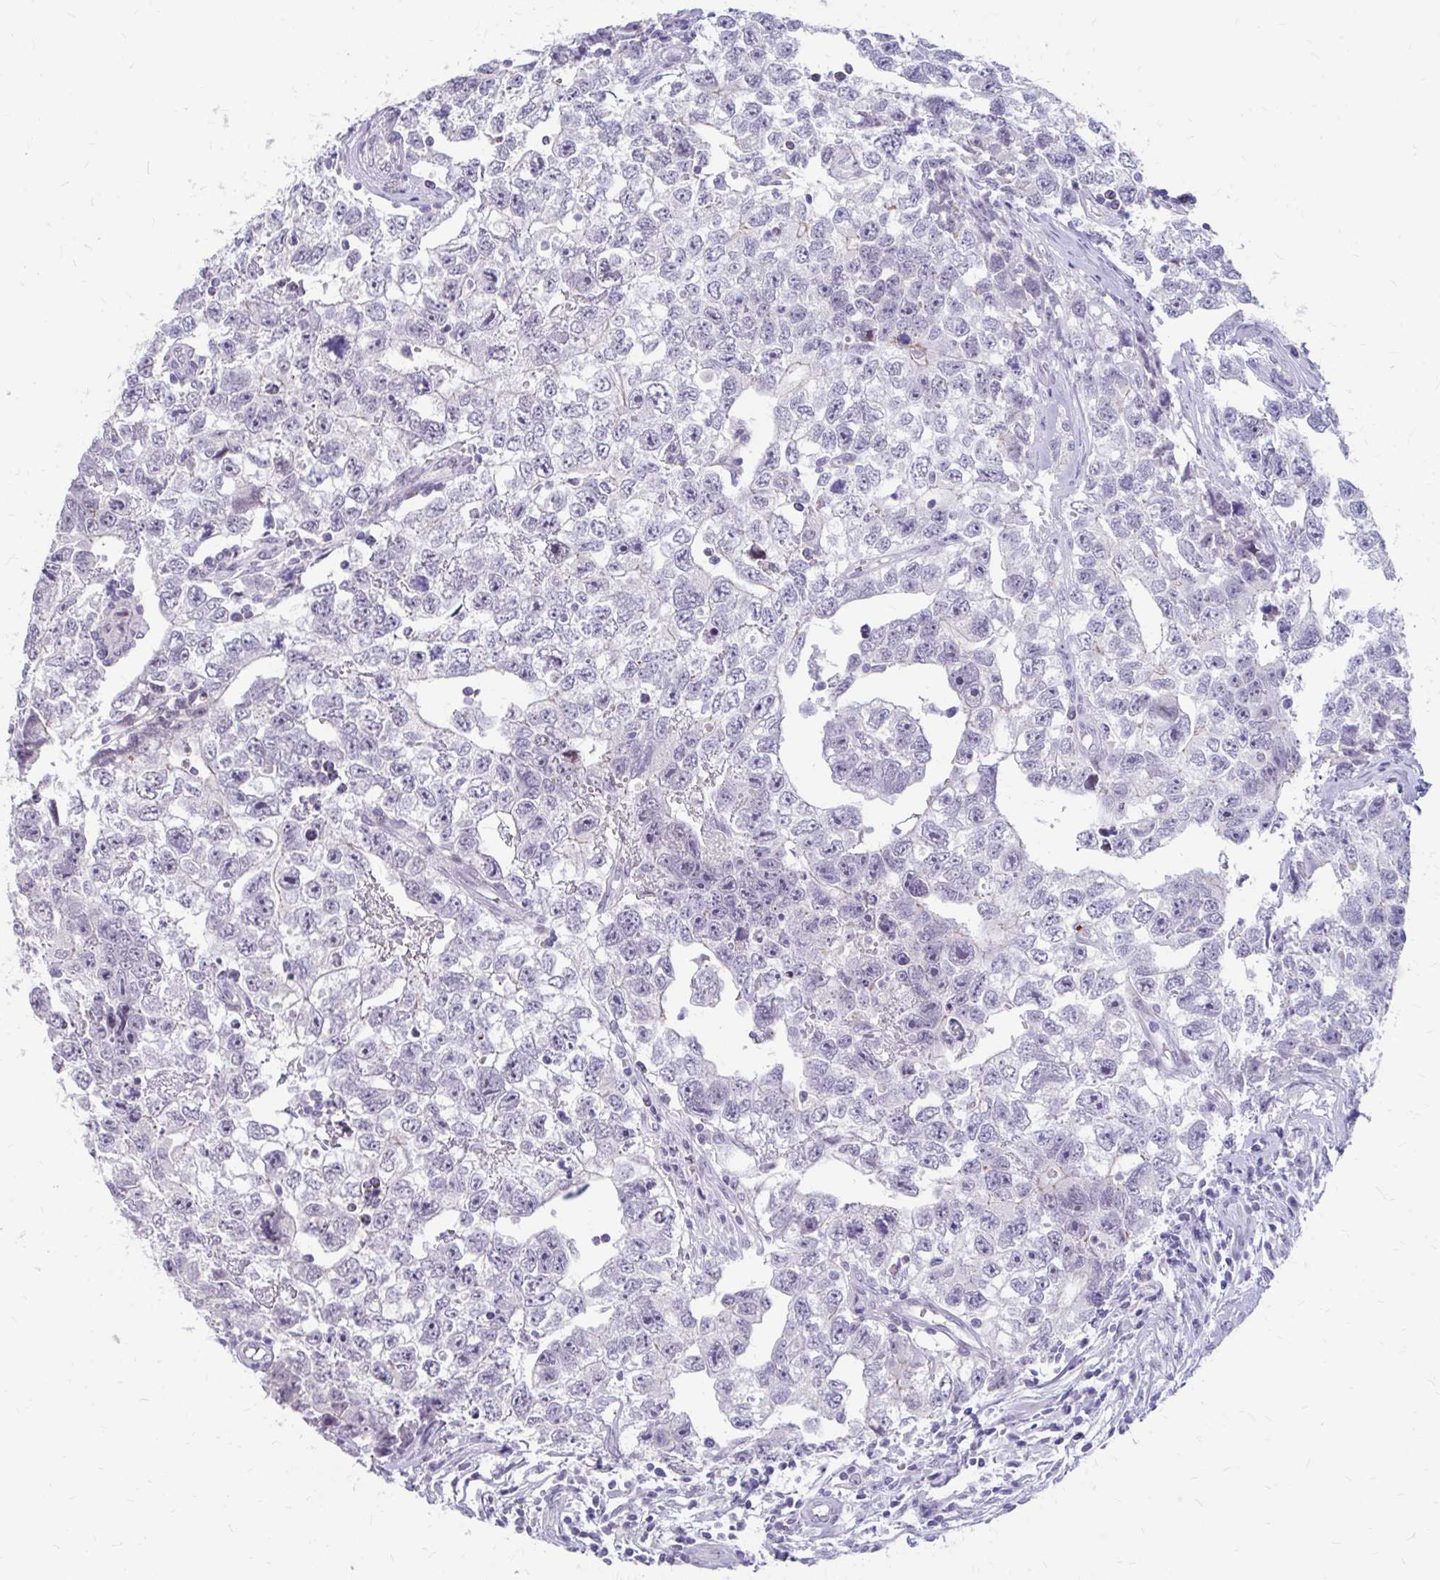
{"staining": {"intensity": "negative", "quantity": "none", "location": "none"}, "tissue": "testis cancer", "cell_type": "Tumor cells", "image_type": "cancer", "snomed": [{"axis": "morphology", "description": "Carcinoma, Embryonal, NOS"}, {"axis": "topography", "description": "Testis"}], "caption": "IHC of human testis embryonal carcinoma displays no expression in tumor cells.", "gene": "RGS16", "patient": {"sex": "male", "age": 22}}